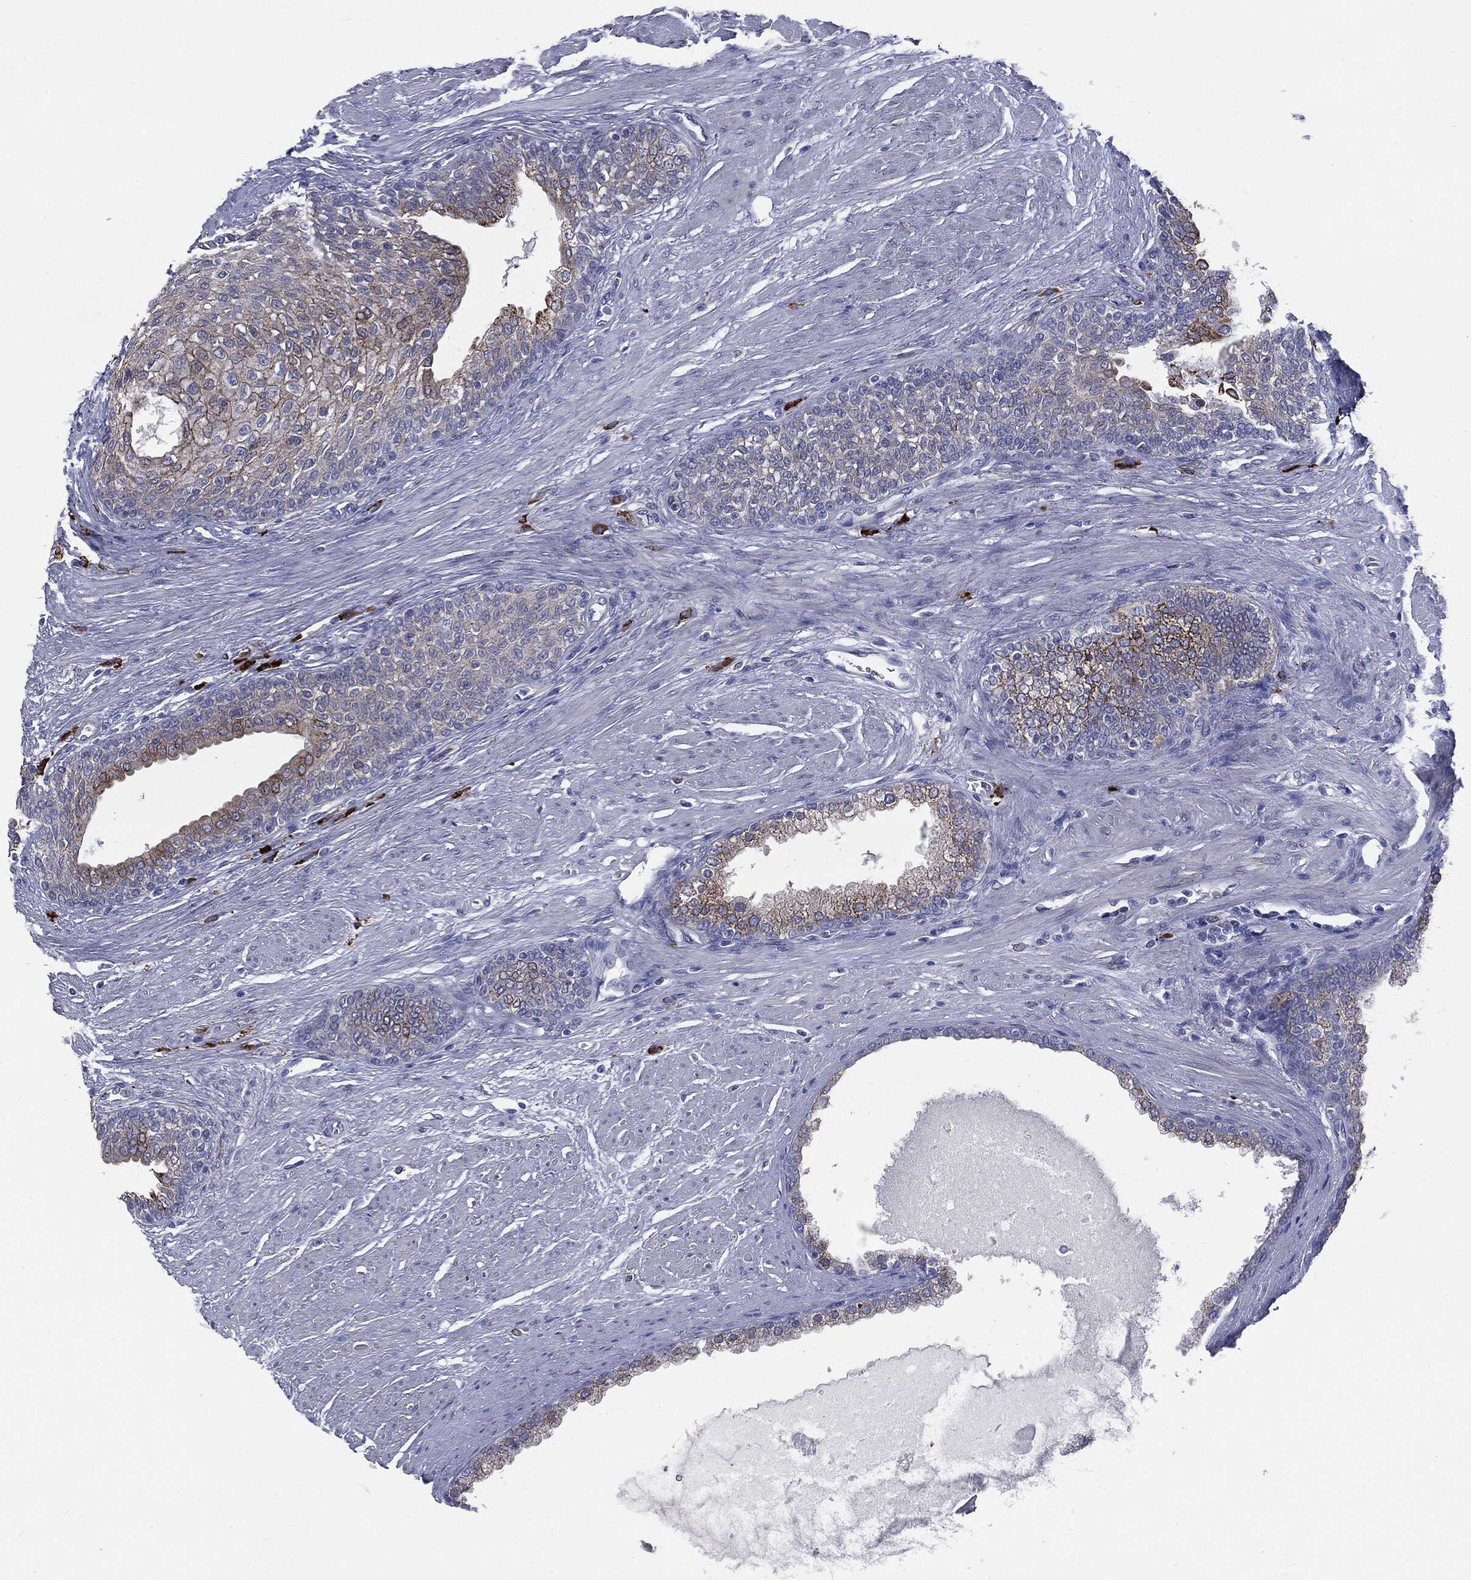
{"staining": {"intensity": "strong", "quantity": "<25%", "location": "cytoplasmic/membranous"}, "tissue": "prostate cancer", "cell_type": "Tumor cells", "image_type": "cancer", "snomed": [{"axis": "morphology", "description": "Adenocarcinoma, NOS"}, {"axis": "topography", "description": "Prostate and seminal vesicle, NOS"}, {"axis": "topography", "description": "Prostate"}], "caption": "Protein staining by IHC exhibits strong cytoplasmic/membranous staining in approximately <25% of tumor cells in prostate adenocarcinoma.", "gene": "PTGS2", "patient": {"sex": "male", "age": 62}}